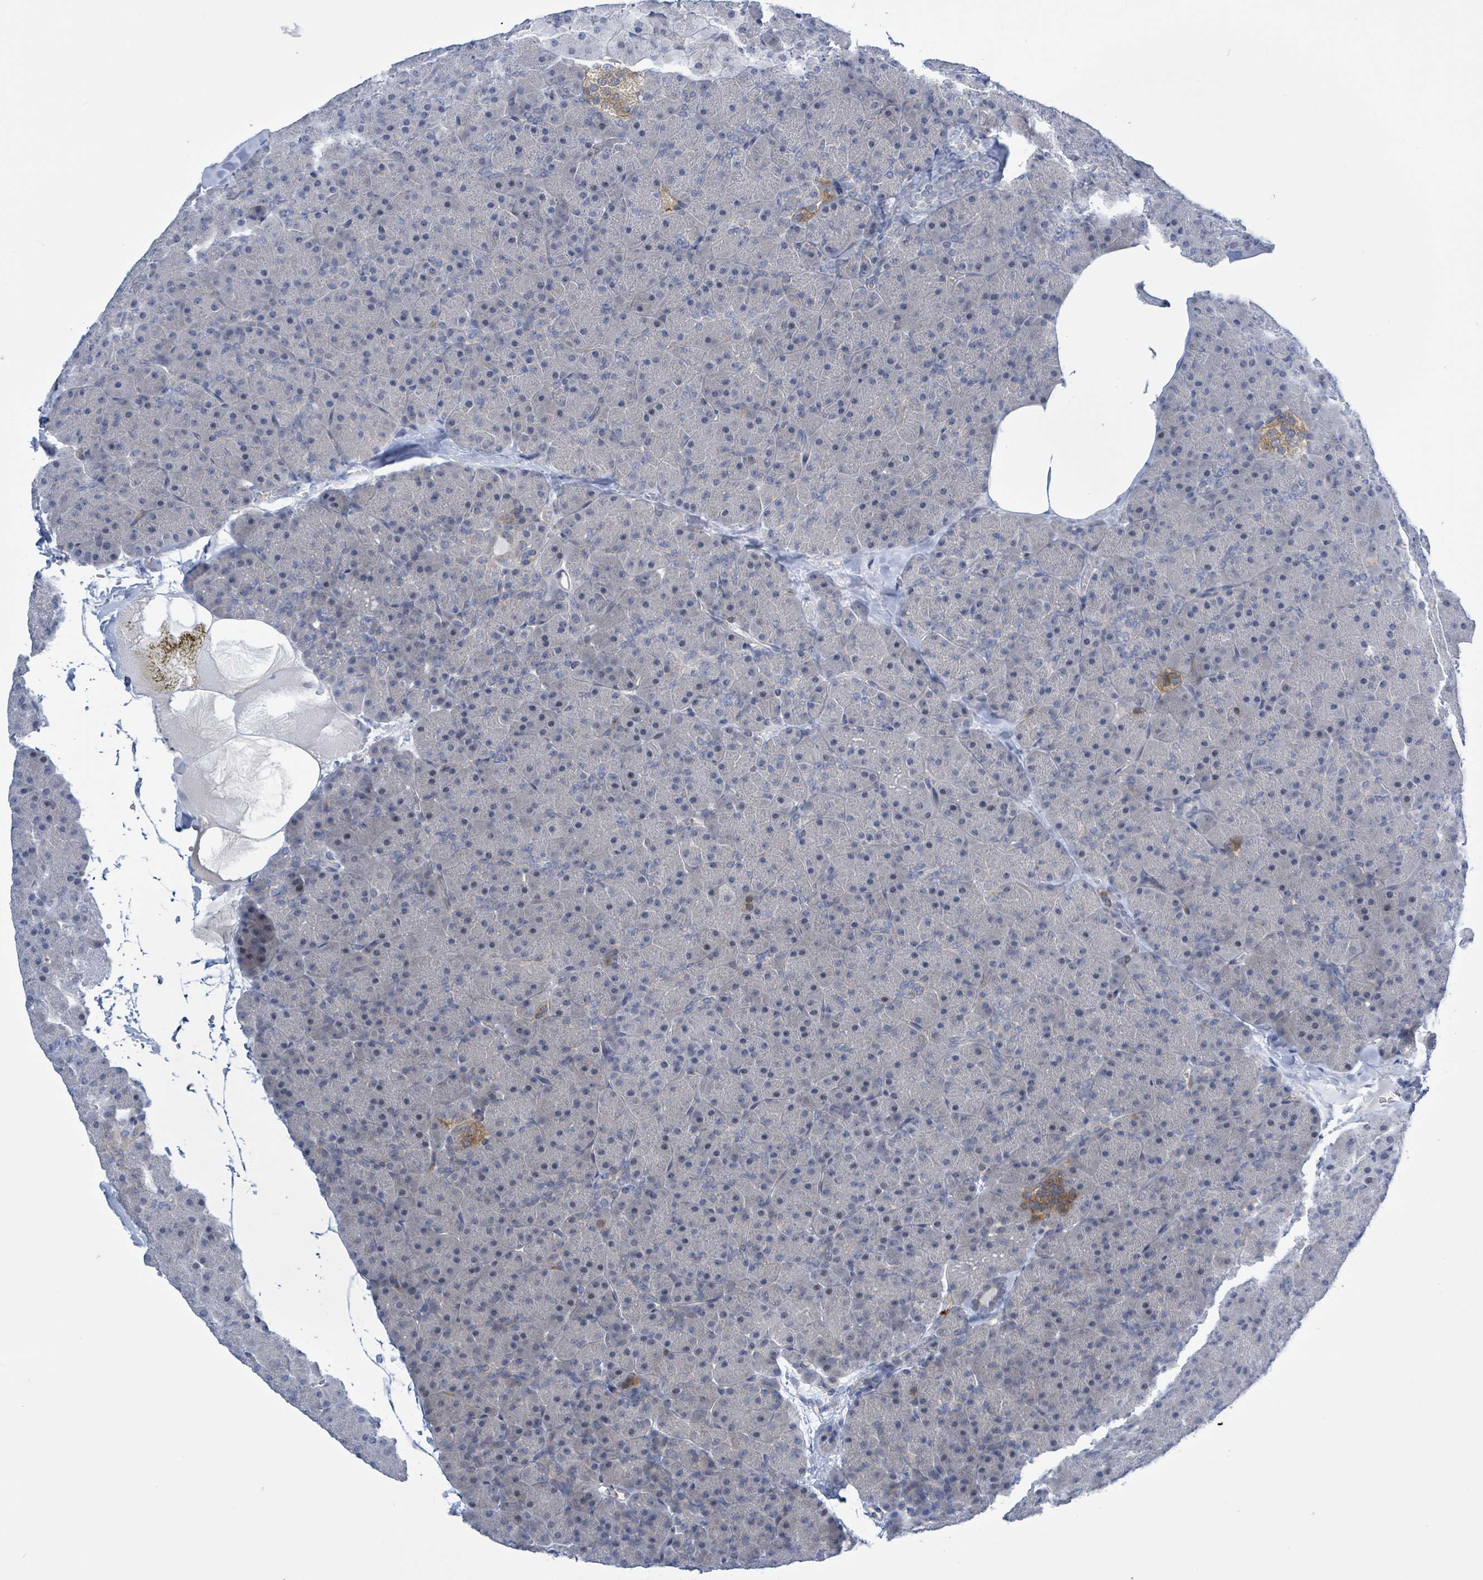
{"staining": {"intensity": "negative", "quantity": "none", "location": "none"}, "tissue": "pancreas", "cell_type": "Exocrine glandular cells", "image_type": "normal", "snomed": [{"axis": "morphology", "description": "Normal tissue, NOS"}, {"axis": "topography", "description": "Pancreas"}], "caption": "Histopathology image shows no protein staining in exocrine glandular cells of benign pancreas. (Stains: DAB (3,3'-diaminobenzidine) immunohistochemistry with hematoxylin counter stain, Microscopy: brightfield microscopy at high magnification).", "gene": "DGKZ", "patient": {"sex": "male", "age": 36}}